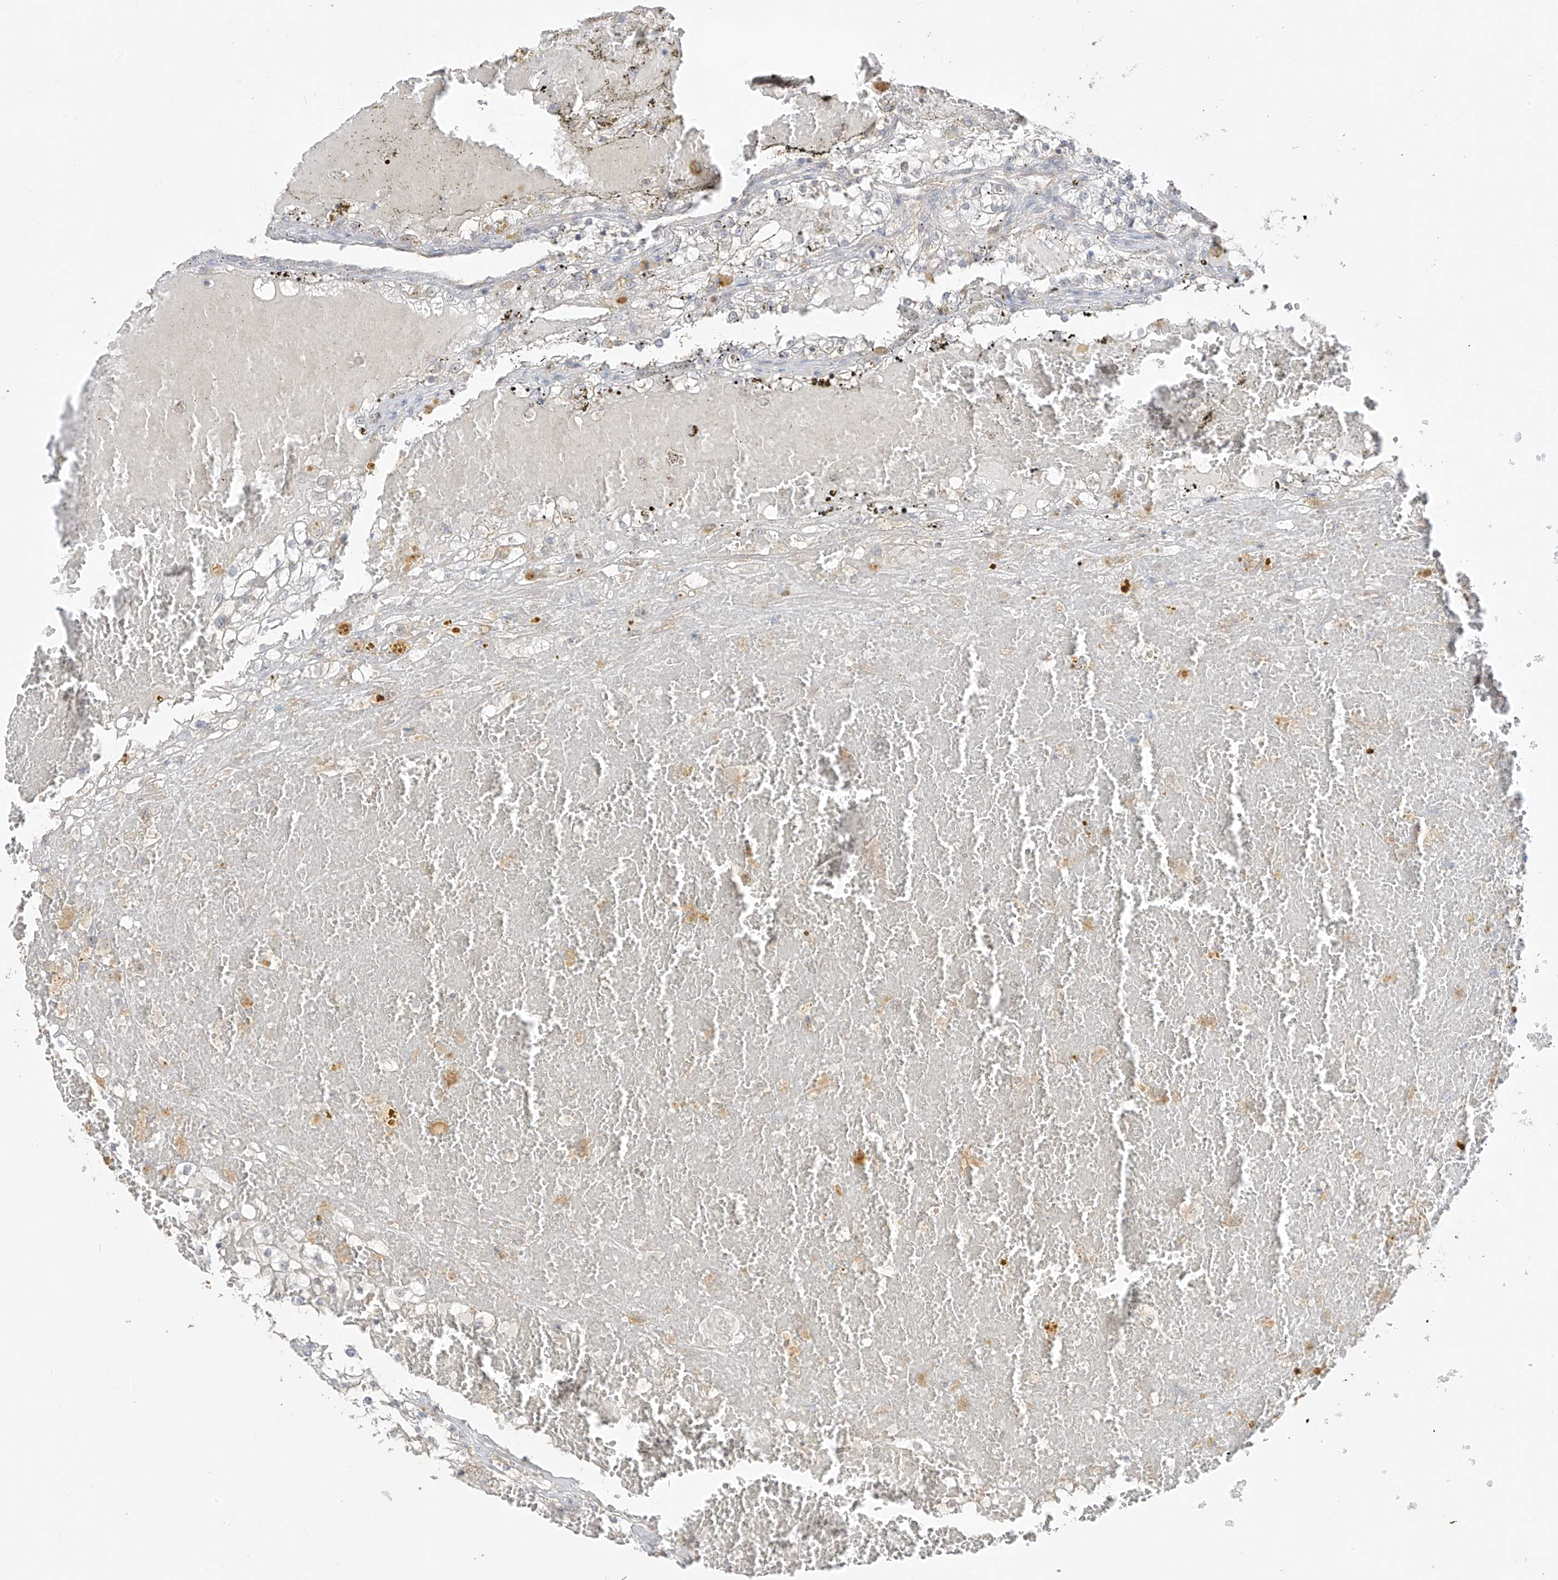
{"staining": {"intensity": "negative", "quantity": "none", "location": "none"}, "tissue": "renal cancer", "cell_type": "Tumor cells", "image_type": "cancer", "snomed": [{"axis": "morphology", "description": "Normal tissue, NOS"}, {"axis": "morphology", "description": "Adenocarcinoma, NOS"}, {"axis": "topography", "description": "Kidney"}], "caption": "Immunohistochemical staining of renal cancer (adenocarcinoma) demonstrates no significant staining in tumor cells. Brightfield microscopy of immunohistochemistry (IHC) stained with DAB (3,3'-diaminobenzidine) (brown) and hematoxylin (blue), captured at high magnification.", "gene": "ANGEL2", "patient": {"sex": "male", "age": 68}}